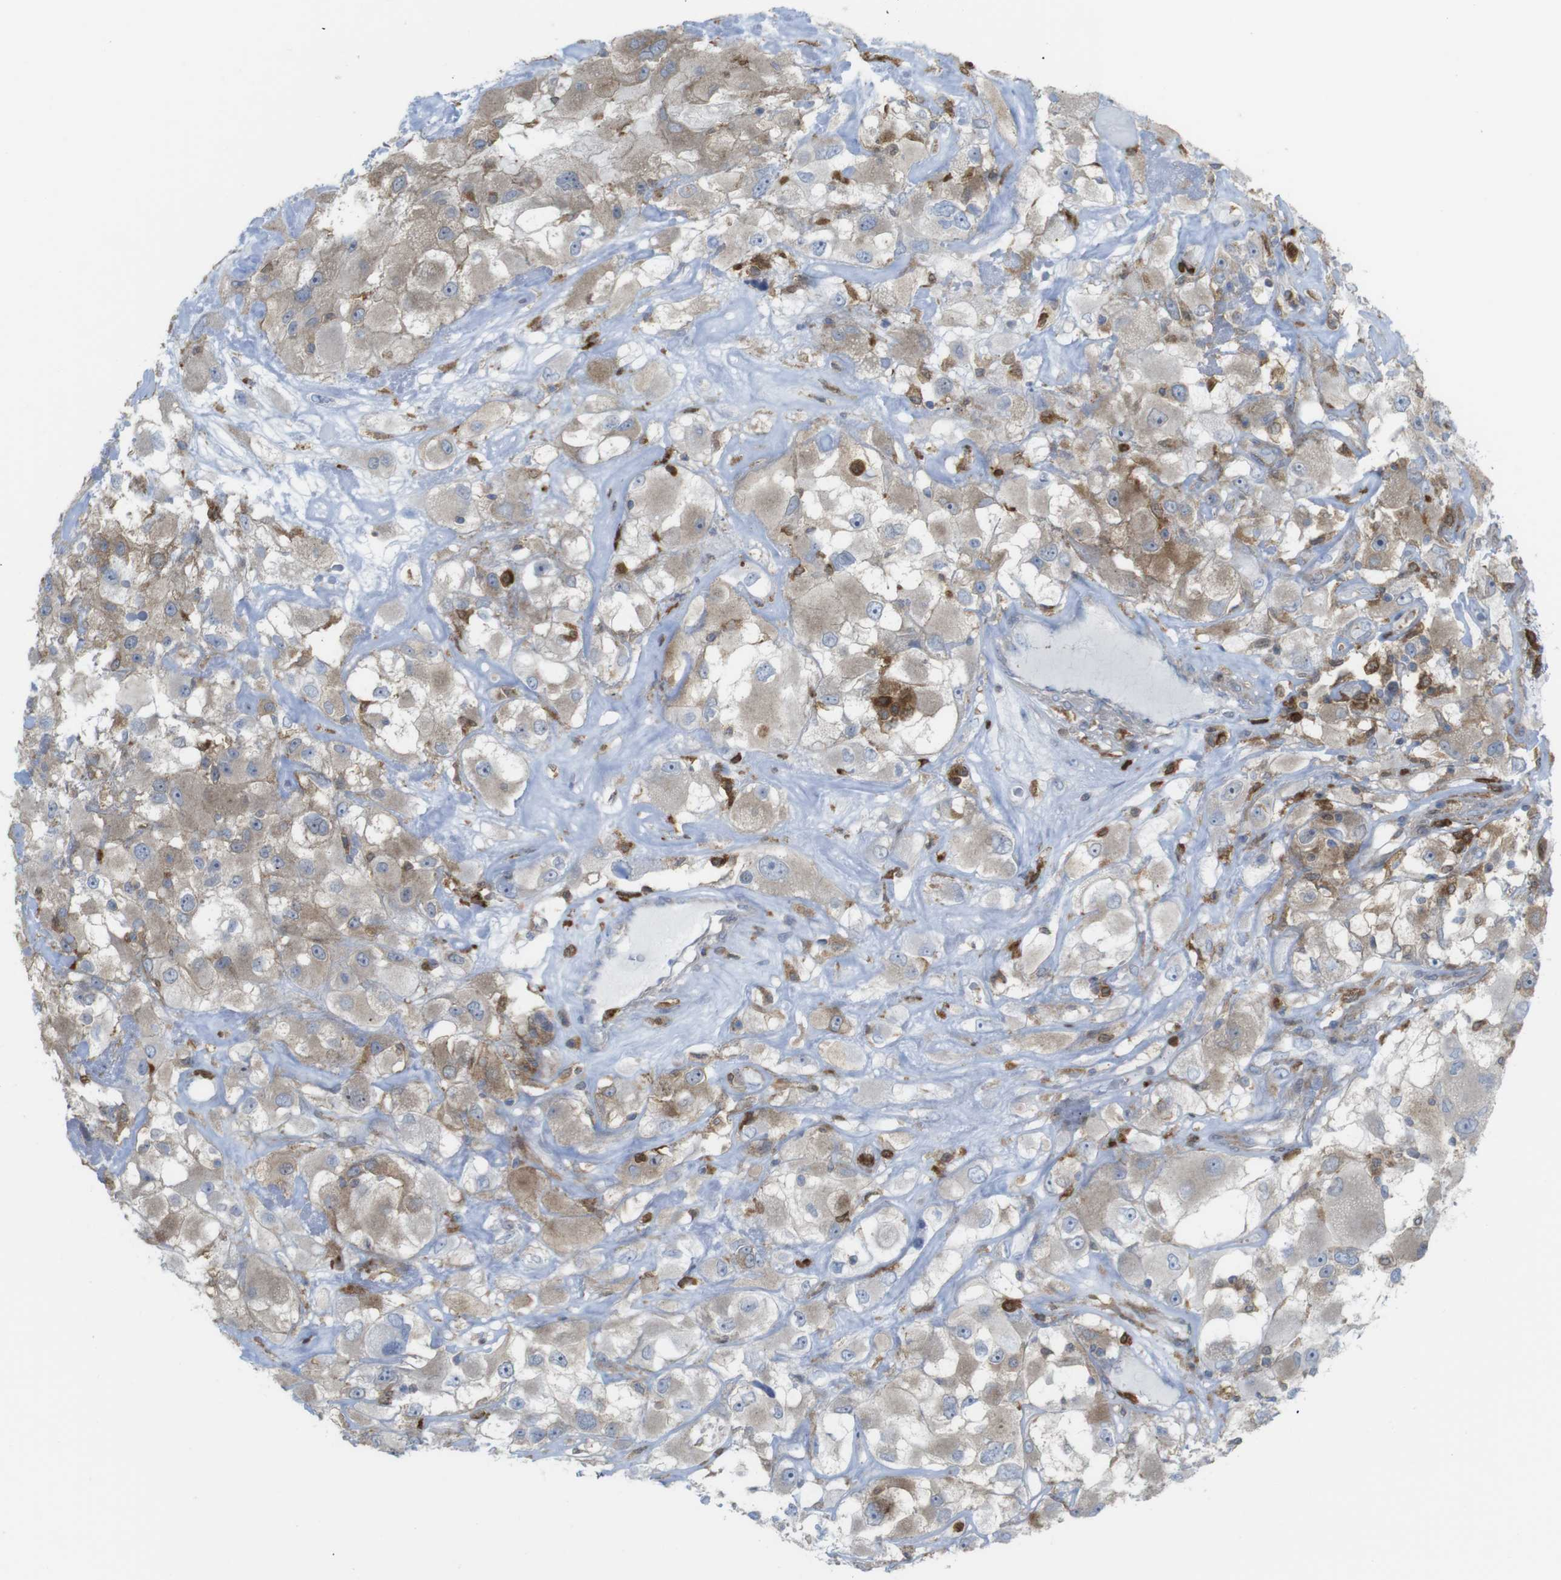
{"staining": {"intensity": "moderate", "quantity": "25%-75%", "location": "cytoplasmic/membranous"}, "tissue": "renal cancer", "cell_type": "Tumor cells", "image_type": "cancer", "snomed": [{"axis": "morphology", "description": "Adenocarcinoma, NOS"}, {"axis": "topography", "description": "Kidney"}], "caption": "Protein expression analysis of human renal cancer reveals moderate cytoplasmic/membranous positivity in about 25%-75% of tumor cells.", "gene": "PRKCD", "patient": {"sex": "female", "age": 52}}